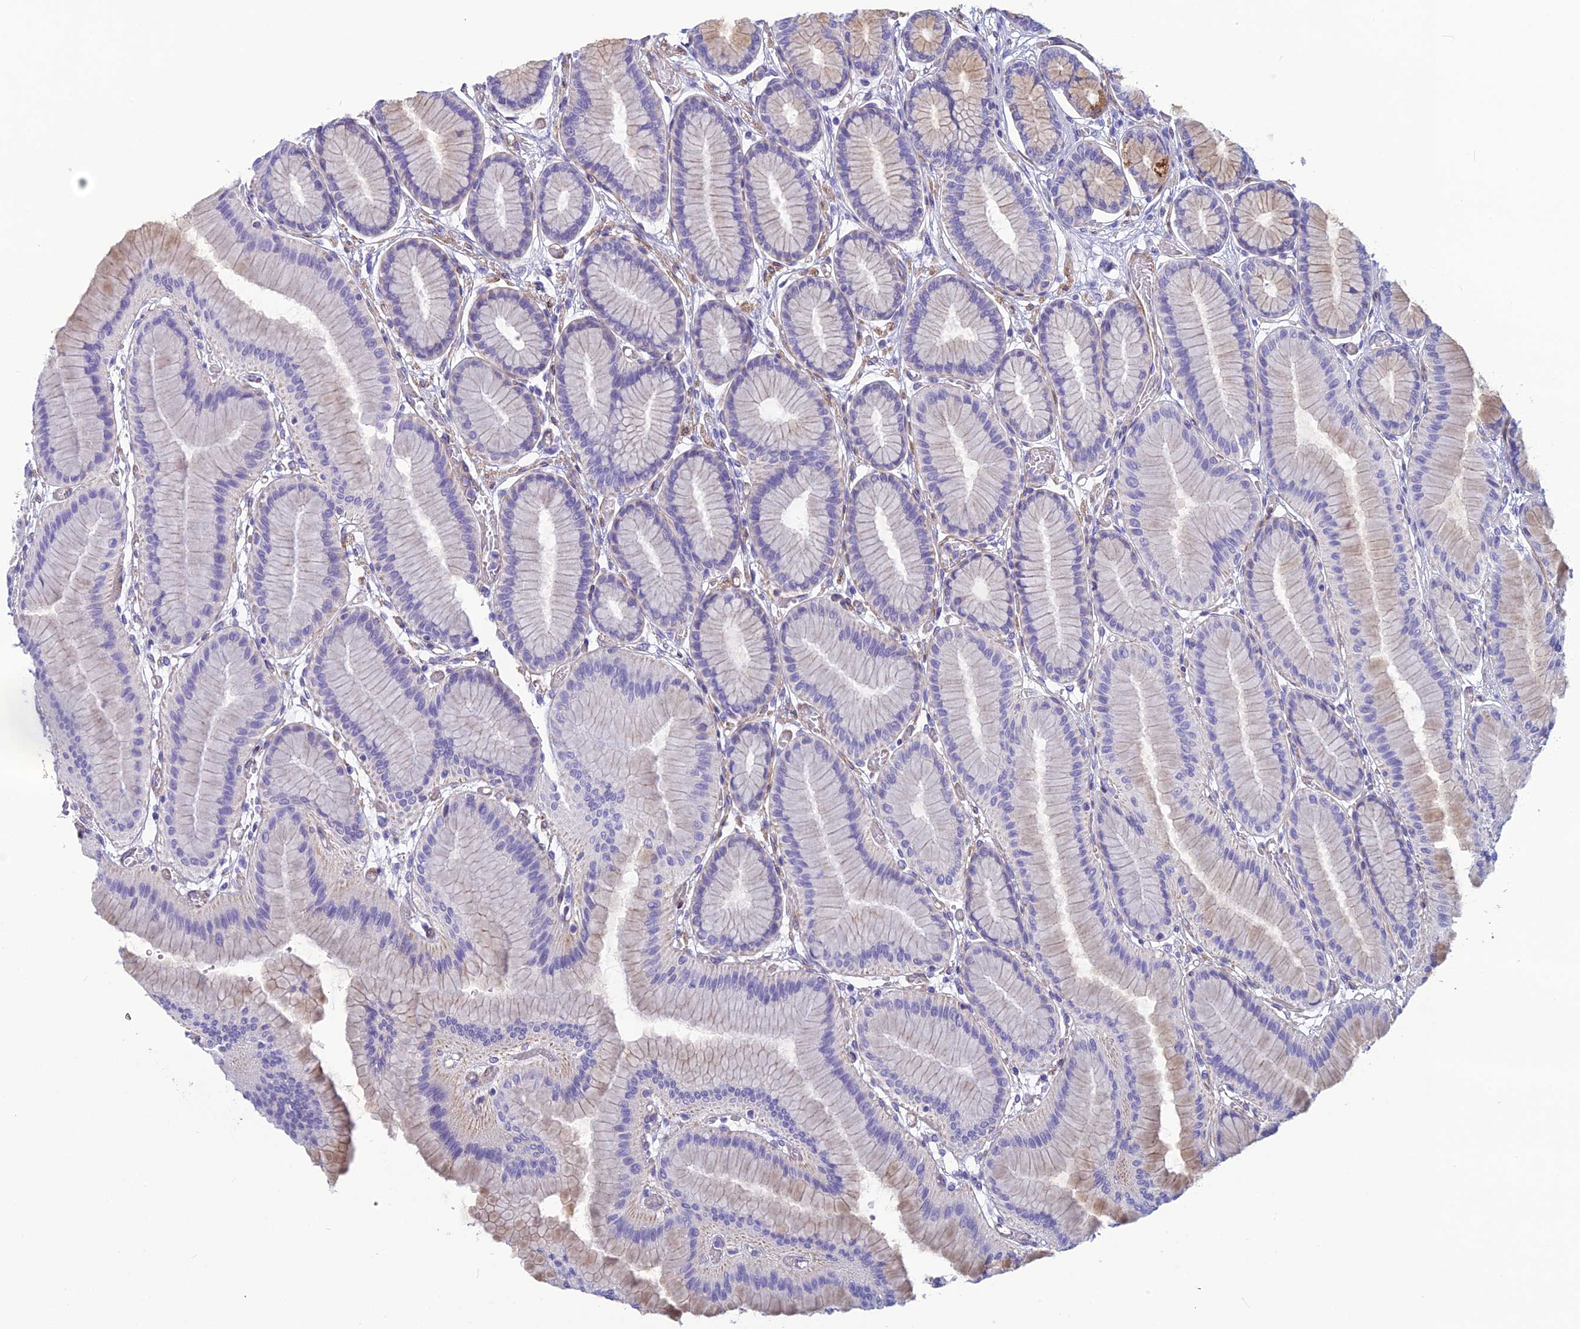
{"staining": {"intensity": "strong", "quantity": "25%-75%", "location": "cytoplasmic/membranous"}, "tissue": "stomach", "cell_type": "Glandular cells", "image_type": "normal", "snomed": [{"axis": "morphology", "description": "Normal tissue, NOS"}, {"axis": "morphology", "description": "Adenocarcinoma, NOS"}, {"axis": "morphology", "description": "Adenocarcinoma, High grade"}, {"axis": "topography", "description": "Stomach, upper"}, {"axis": "topography", "description": "Stomach"}], "caption": "There is high levels of strong cytoplasmic/membranous positivity in glandular cells of unremarkable stomach, as demonstrated by immunohistochemical staining (brown color).", "gene": "POMGNT1", "patient": {"sex": "female", "age": 65}}